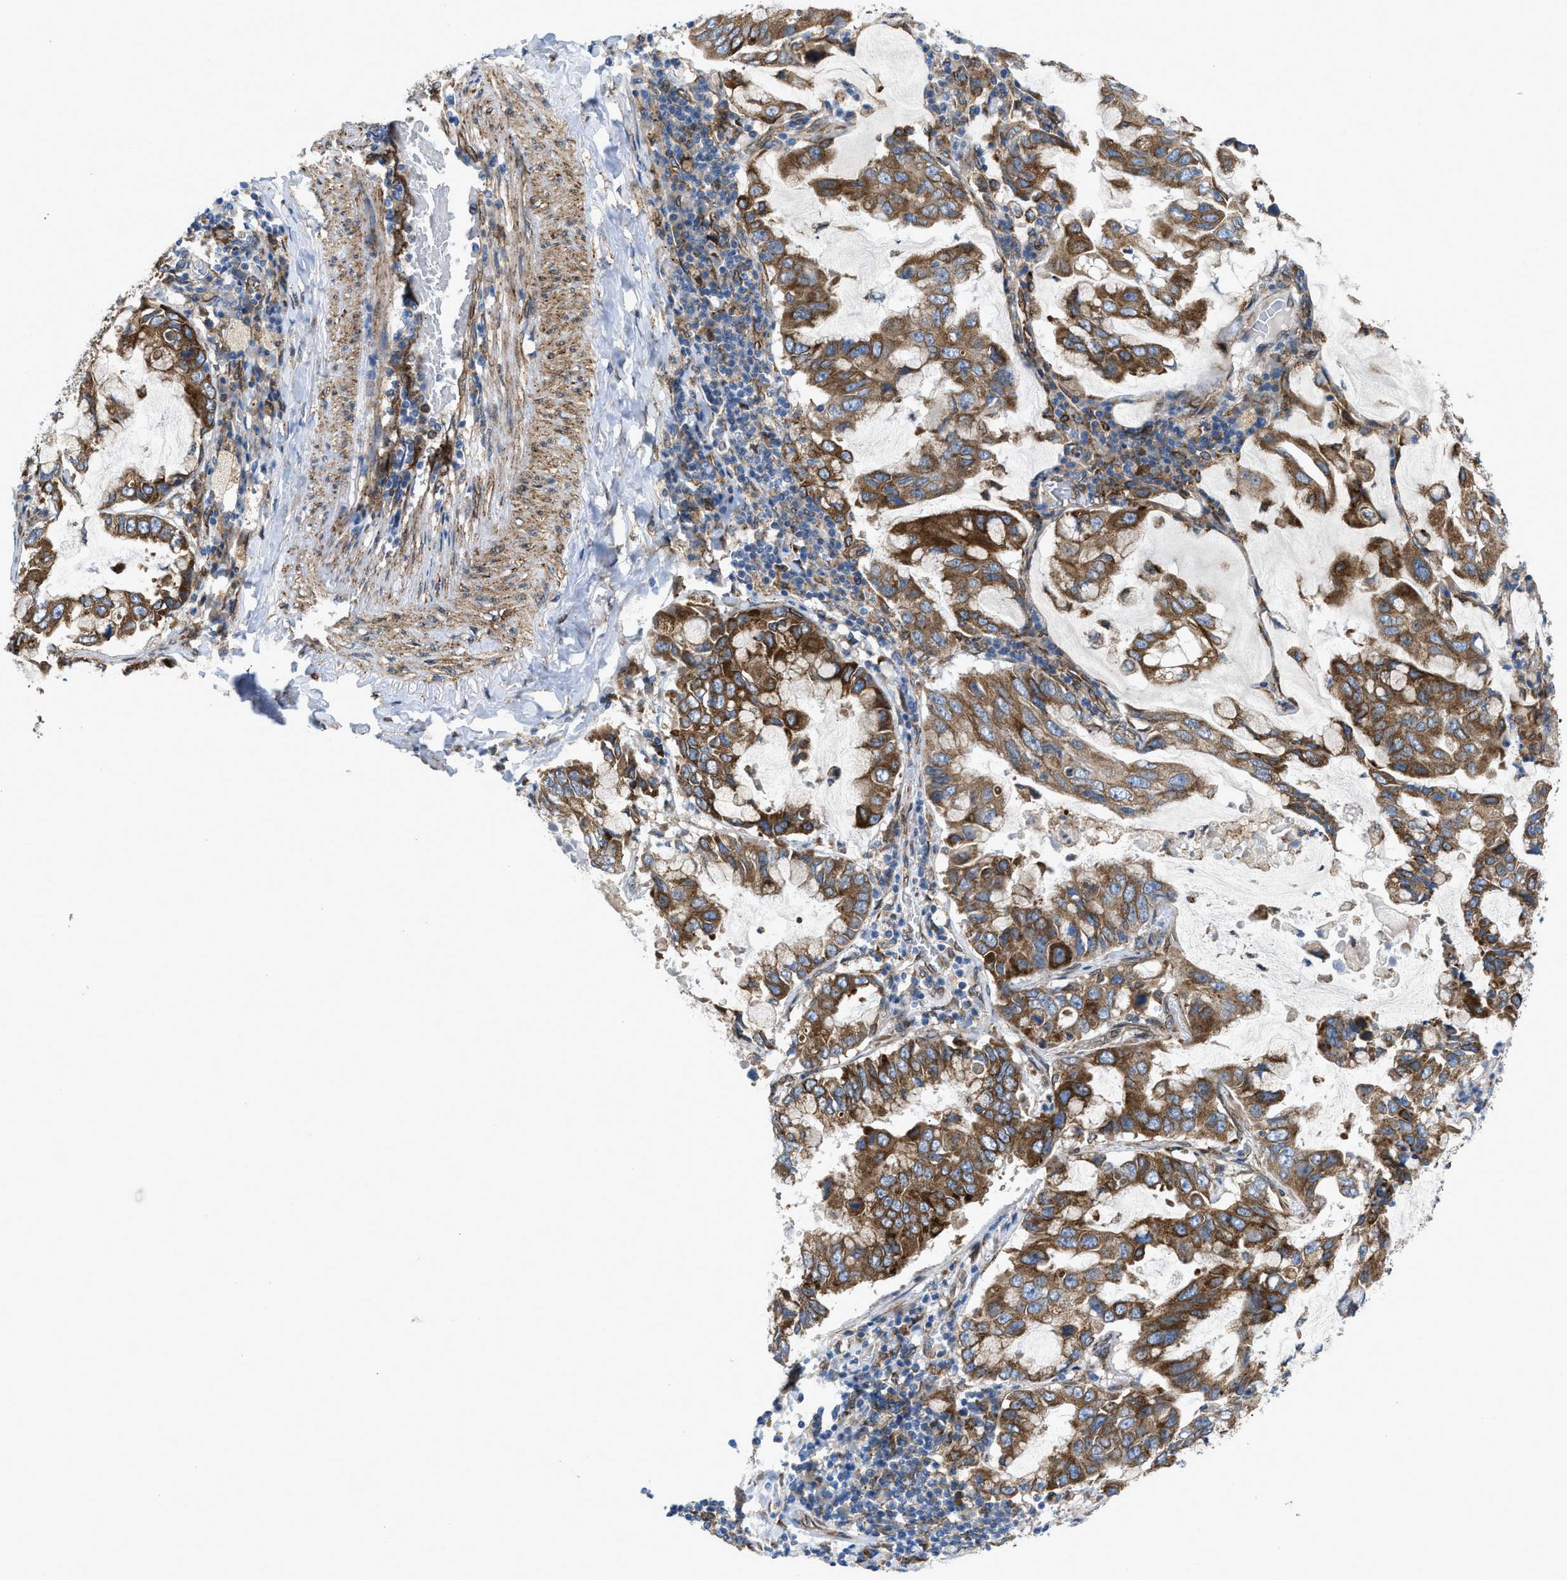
{"staining": {"intensity": "strong", "quantity": ">75%", "location": "cytoplasmic/membranous"}, "tissue": "lung cancer", "cell_type": "Tumor cells", "image_type": "cancer", "snomed": [{"axis": "morphology", "description": "Adenocarcinoma, NOS"}, {"axis": "topography", "description": "Lung"}], "caption": "Human lung adenocarcinoma stained with a brown dye displays strong cytoplasmic/membranous positive positivity in approximately >75% of tumor cells.", "gene": "ERLIN2", "patient": {"sex": "male", "age": 64}}